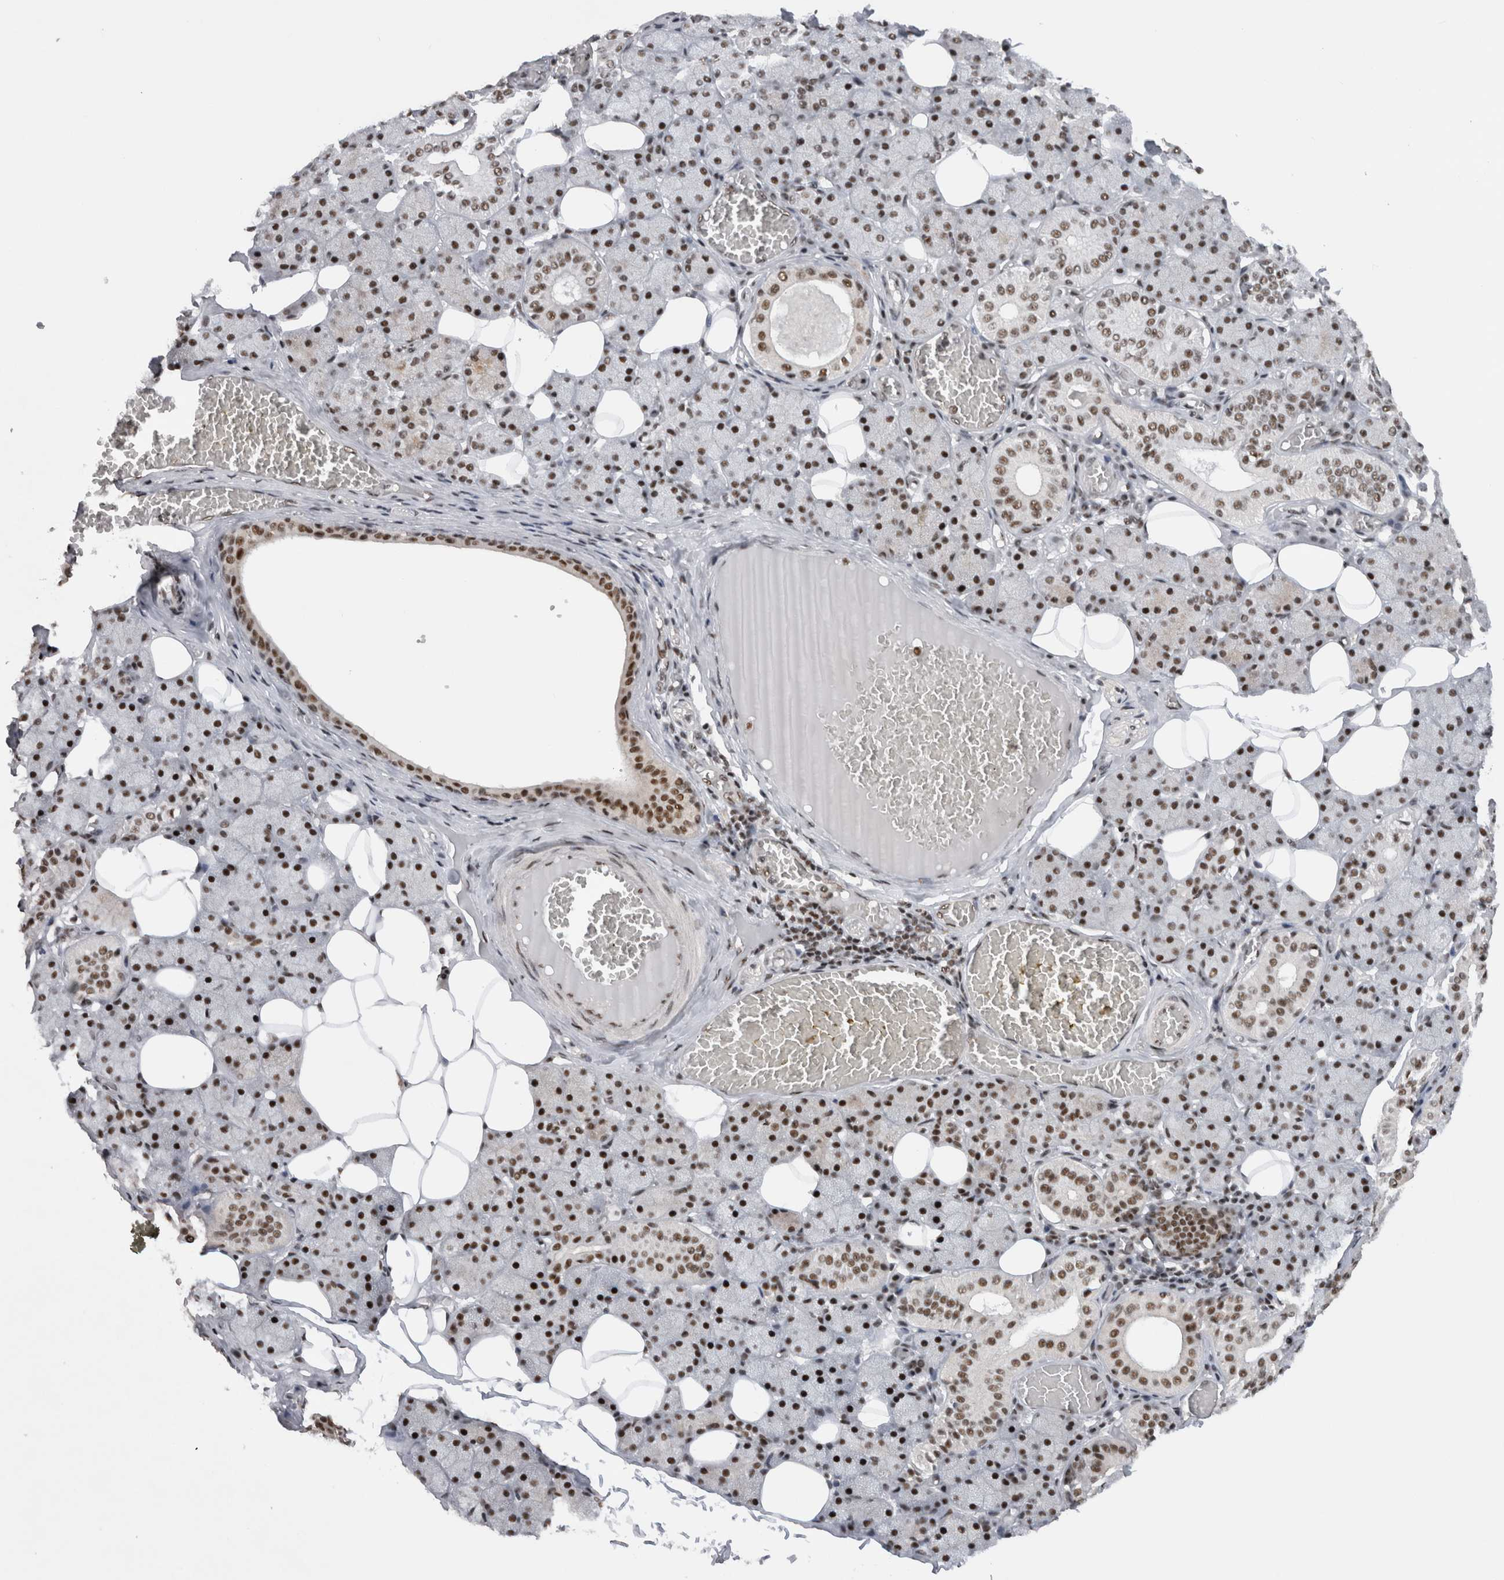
{"staining": {"intensity": "moderate", "quantity": "25%-75%", "location": "nuclear"}, "tissue": "salivary gland", "cell_type": "Glandular cells", "image_type": "normal", "snomed": [{"axis": "morphology", "description": "Normal tissue, NOS"}, {"axis": "topography", "description": "Salivary gland"}], "caption": "This is an image of immunohistochemistry (IHC) staining of unremarkable salivary gland, which shows moderate positivity in the nuclear of glandular cells.", "gene": "CDK11A", "patient": {"sex": "female", "age": 33}}